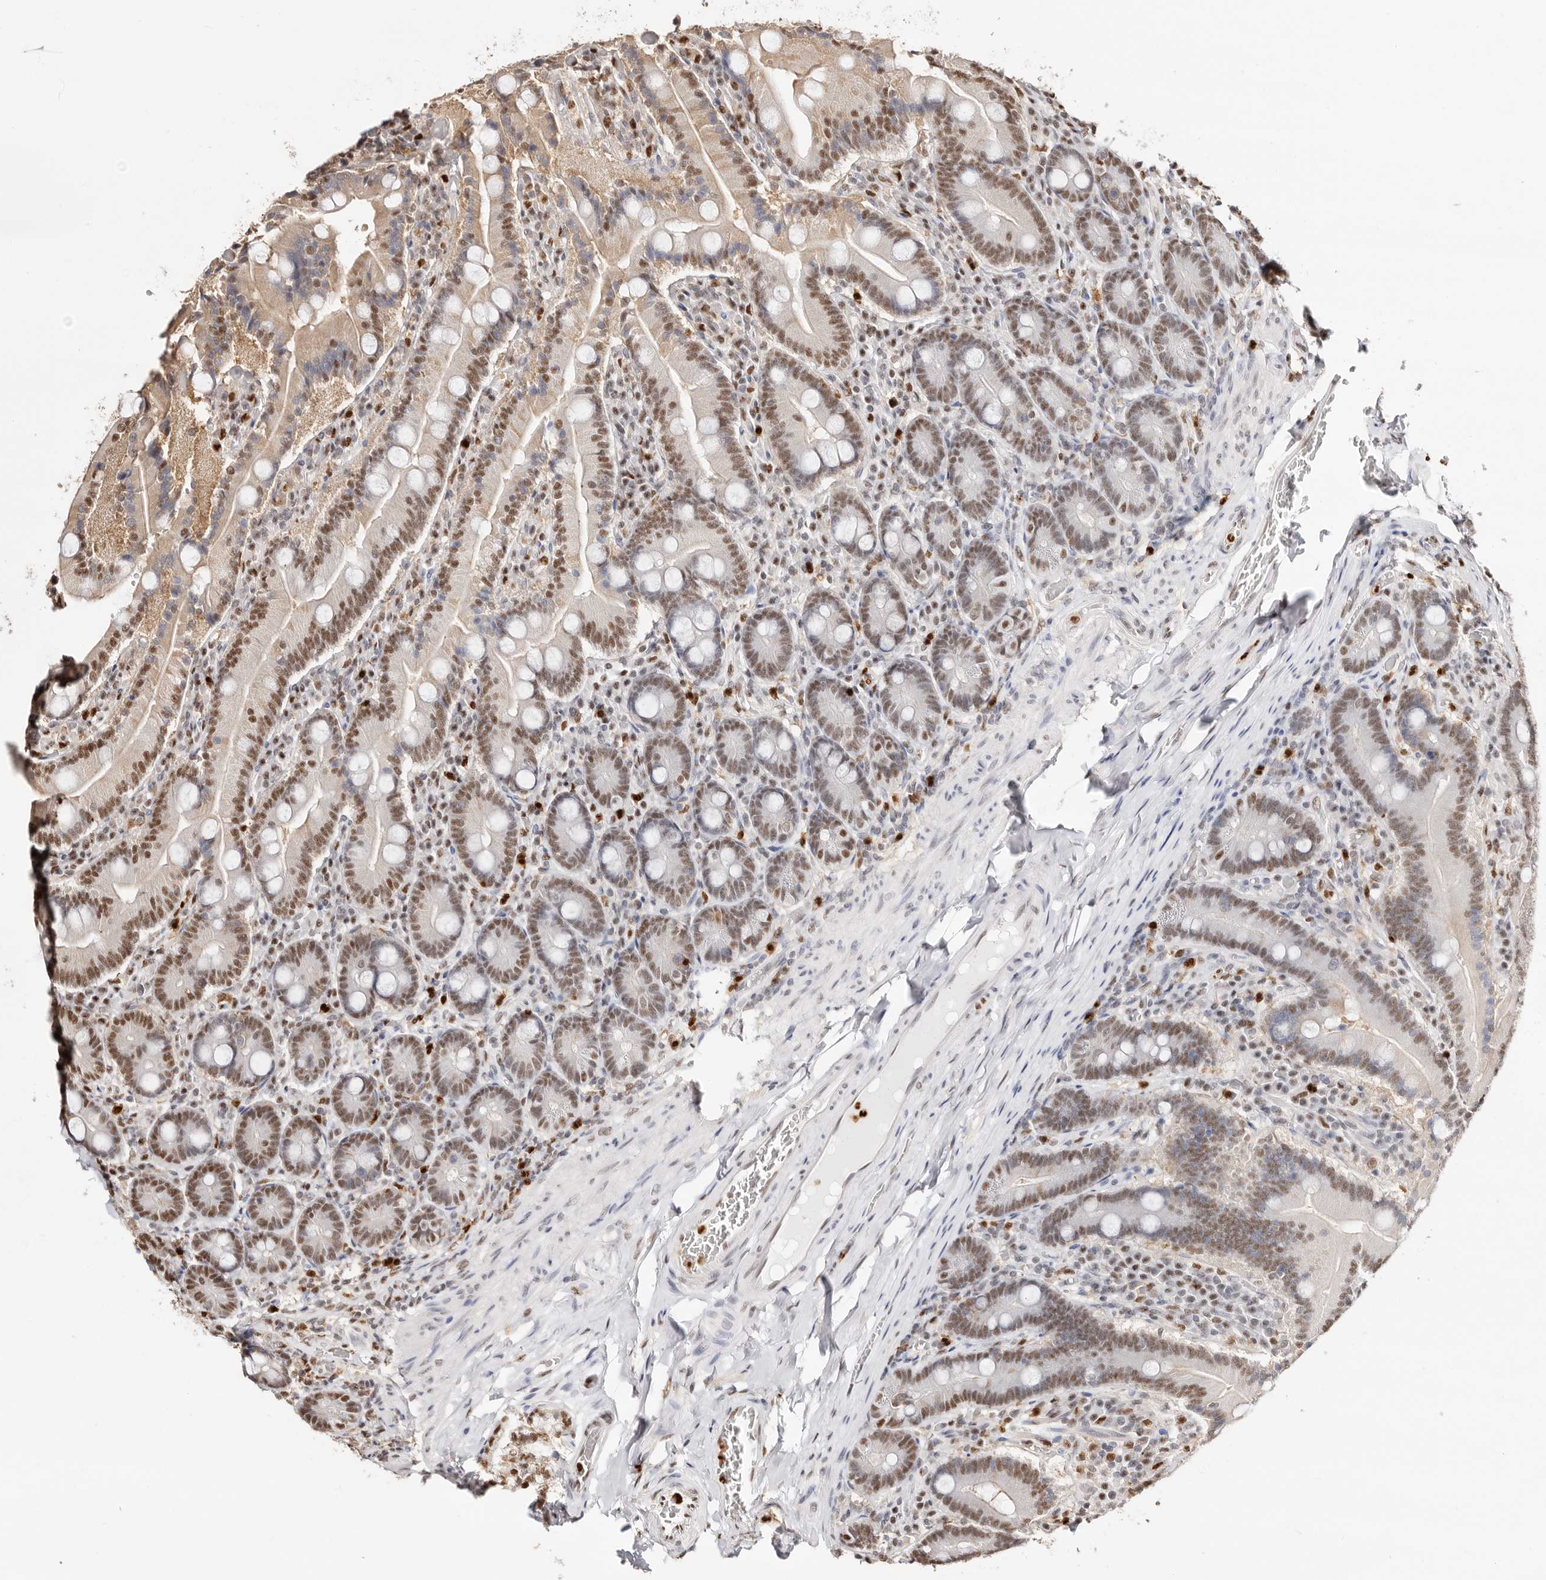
{"staining": {"intensity": "moderate", "quantity": ">75%", "location": "nuclear"}, "tissue": "duodenum", "cell_type": "Glandular cells", "image_type": "normal", "snomed": [{"axis": "morphology", "description": "Normal tissue, NOS"}, {"axis": "topography", "description": "Duodenum"}], "caption": "The image displays a brown stain indicating the presence of a protein in the nuclear of glandular cells in duodenum. (Stains: DAB in brown, nuclei in blue, Microscopy: brightfield microscopy at high magnification).", "gene": "TKT", "patient": {"sex": "female", "age": 62}}